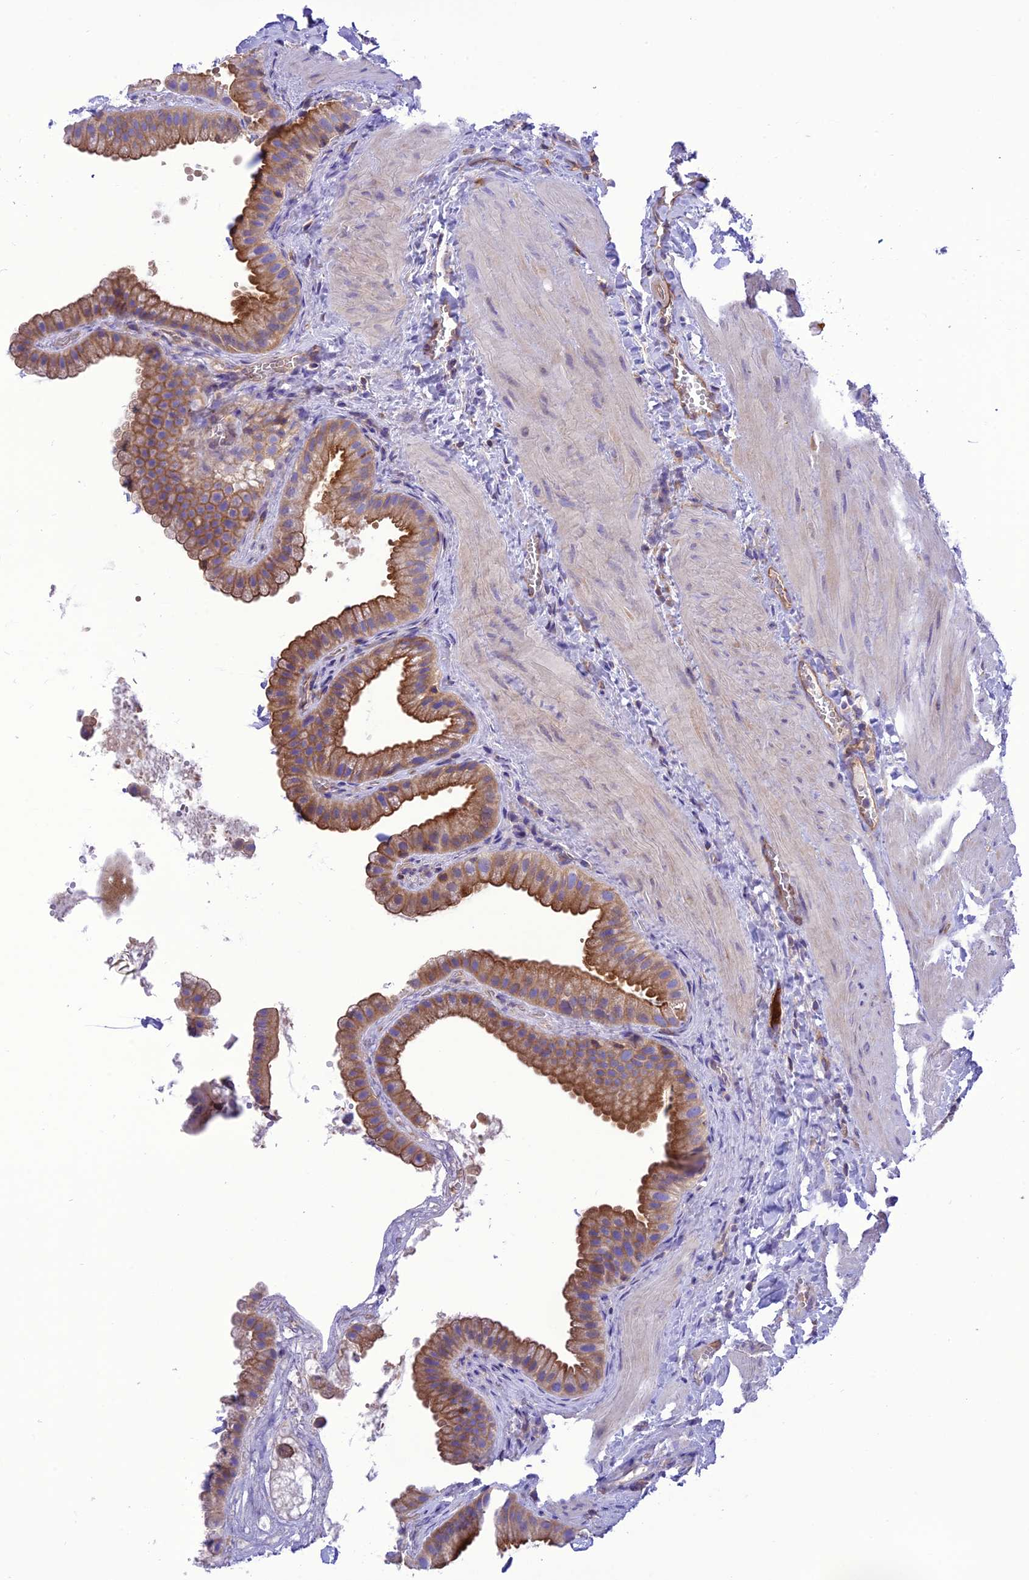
{"staining": {"intensity": "moderate", "quantity": ">75%", "location": "cytoplasmic/membranous"}, "tissue": "gallbladder", "cell_type": "Glandular cells", "image_type": "normal", "snomed": [{"axis": "morphology", "description": "Normal tissue, NOS"}, {"axis": "topography", "description": "Gallbladder"}], "caption": "This is a photomicrograph of IHC staining of normal gallbladder, which shows moderate expression in the cytoplasmic/membranous of glandular cells.", "gene": "PPFIA3", "patient": {"sex": "male", "age": 55}}